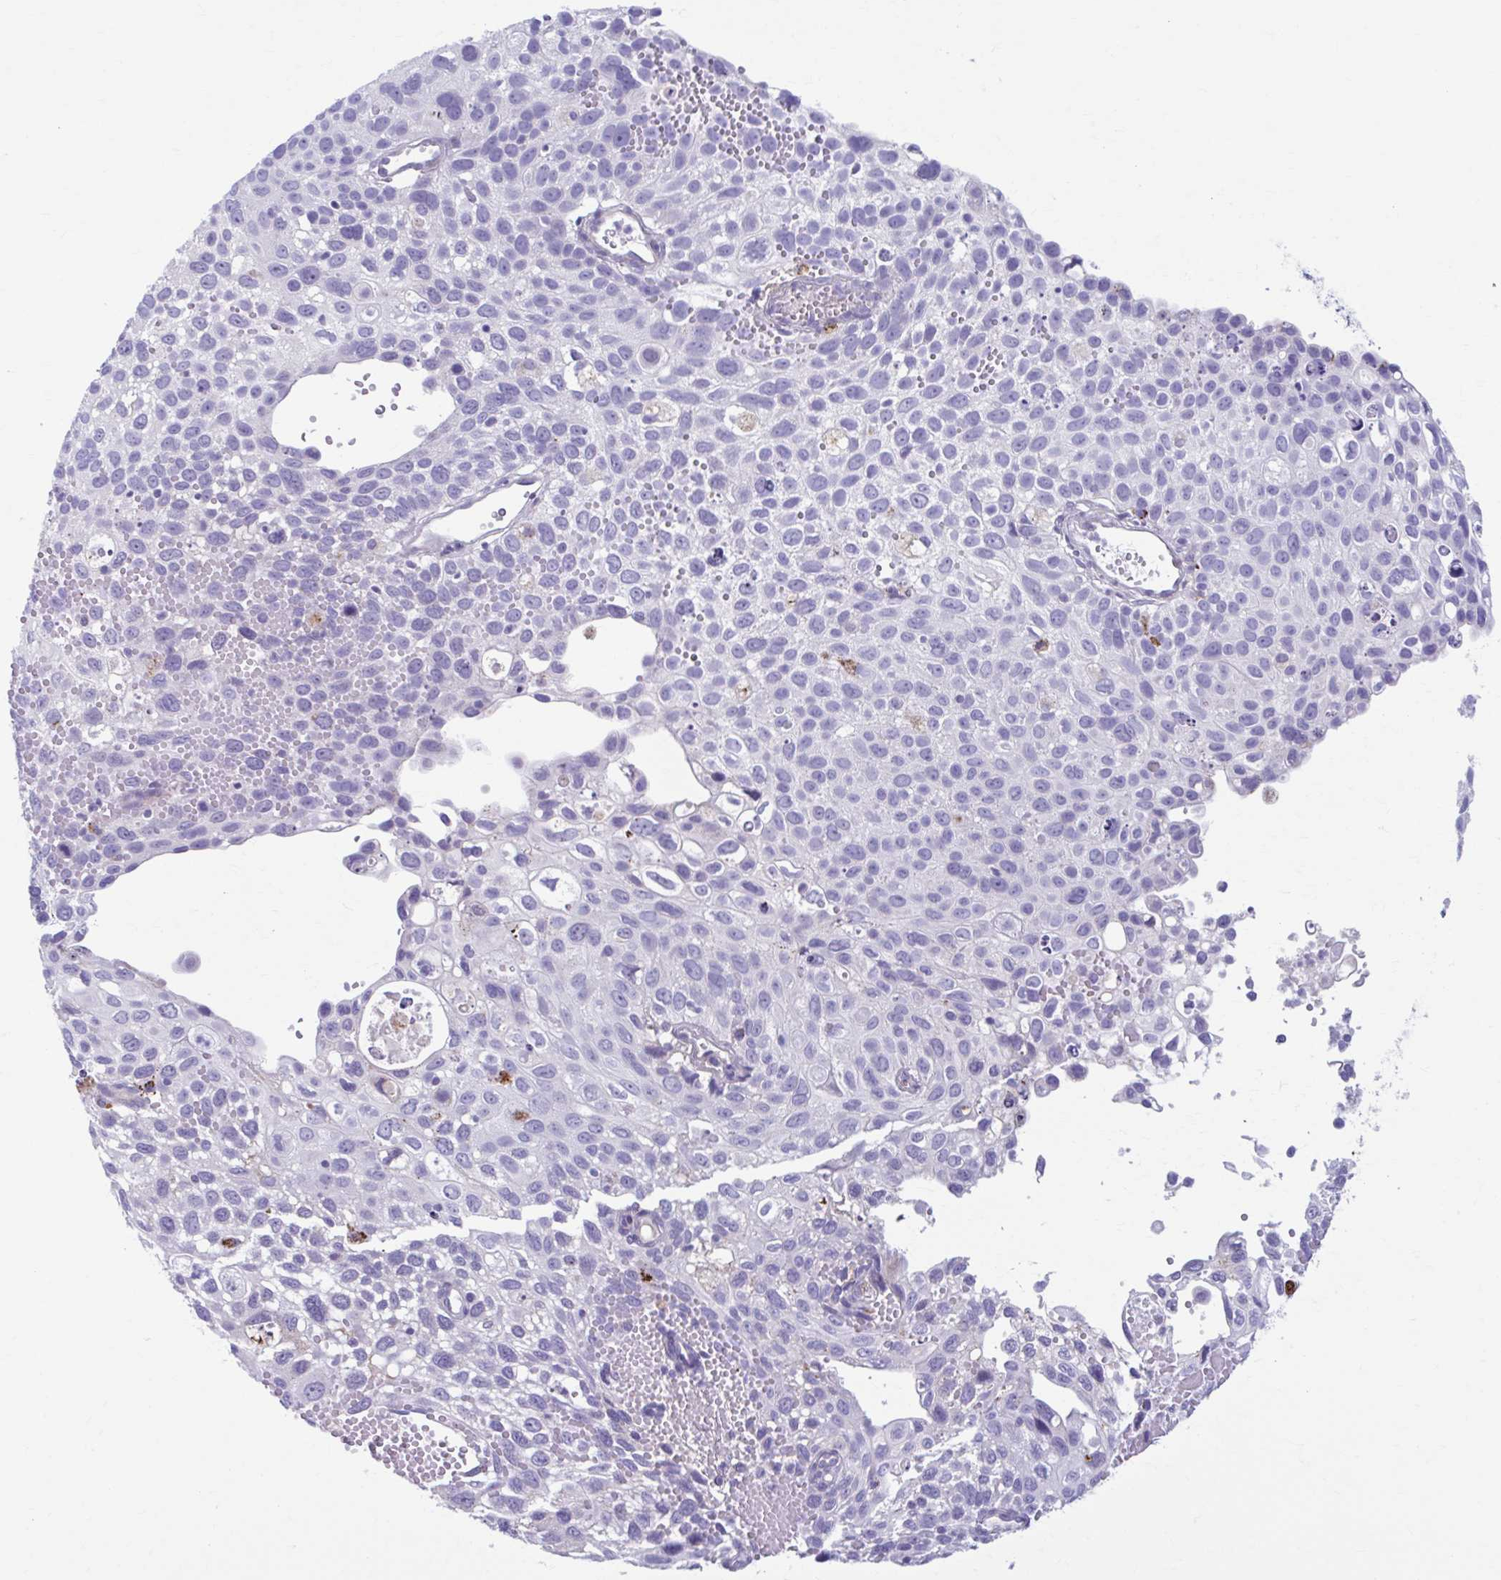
{"staining": {"intensity": "negative", "quantity": "none", "location": "none"}, "tissue": "cervical cancer", "cell_type": "Tumor cells", "image_type": "cancer", "snomed": [{"axis": "morphology", "description": "Squamous cell carcinoma, NOS"}, {"axis": "topography", "description": "Cervix"}], "caption": "The image exhibits no staining of tumor cells in cervical squamous cell carcinoma.", "gene": "C12orf71", "patient": {"sex": "female", "age": 70}}